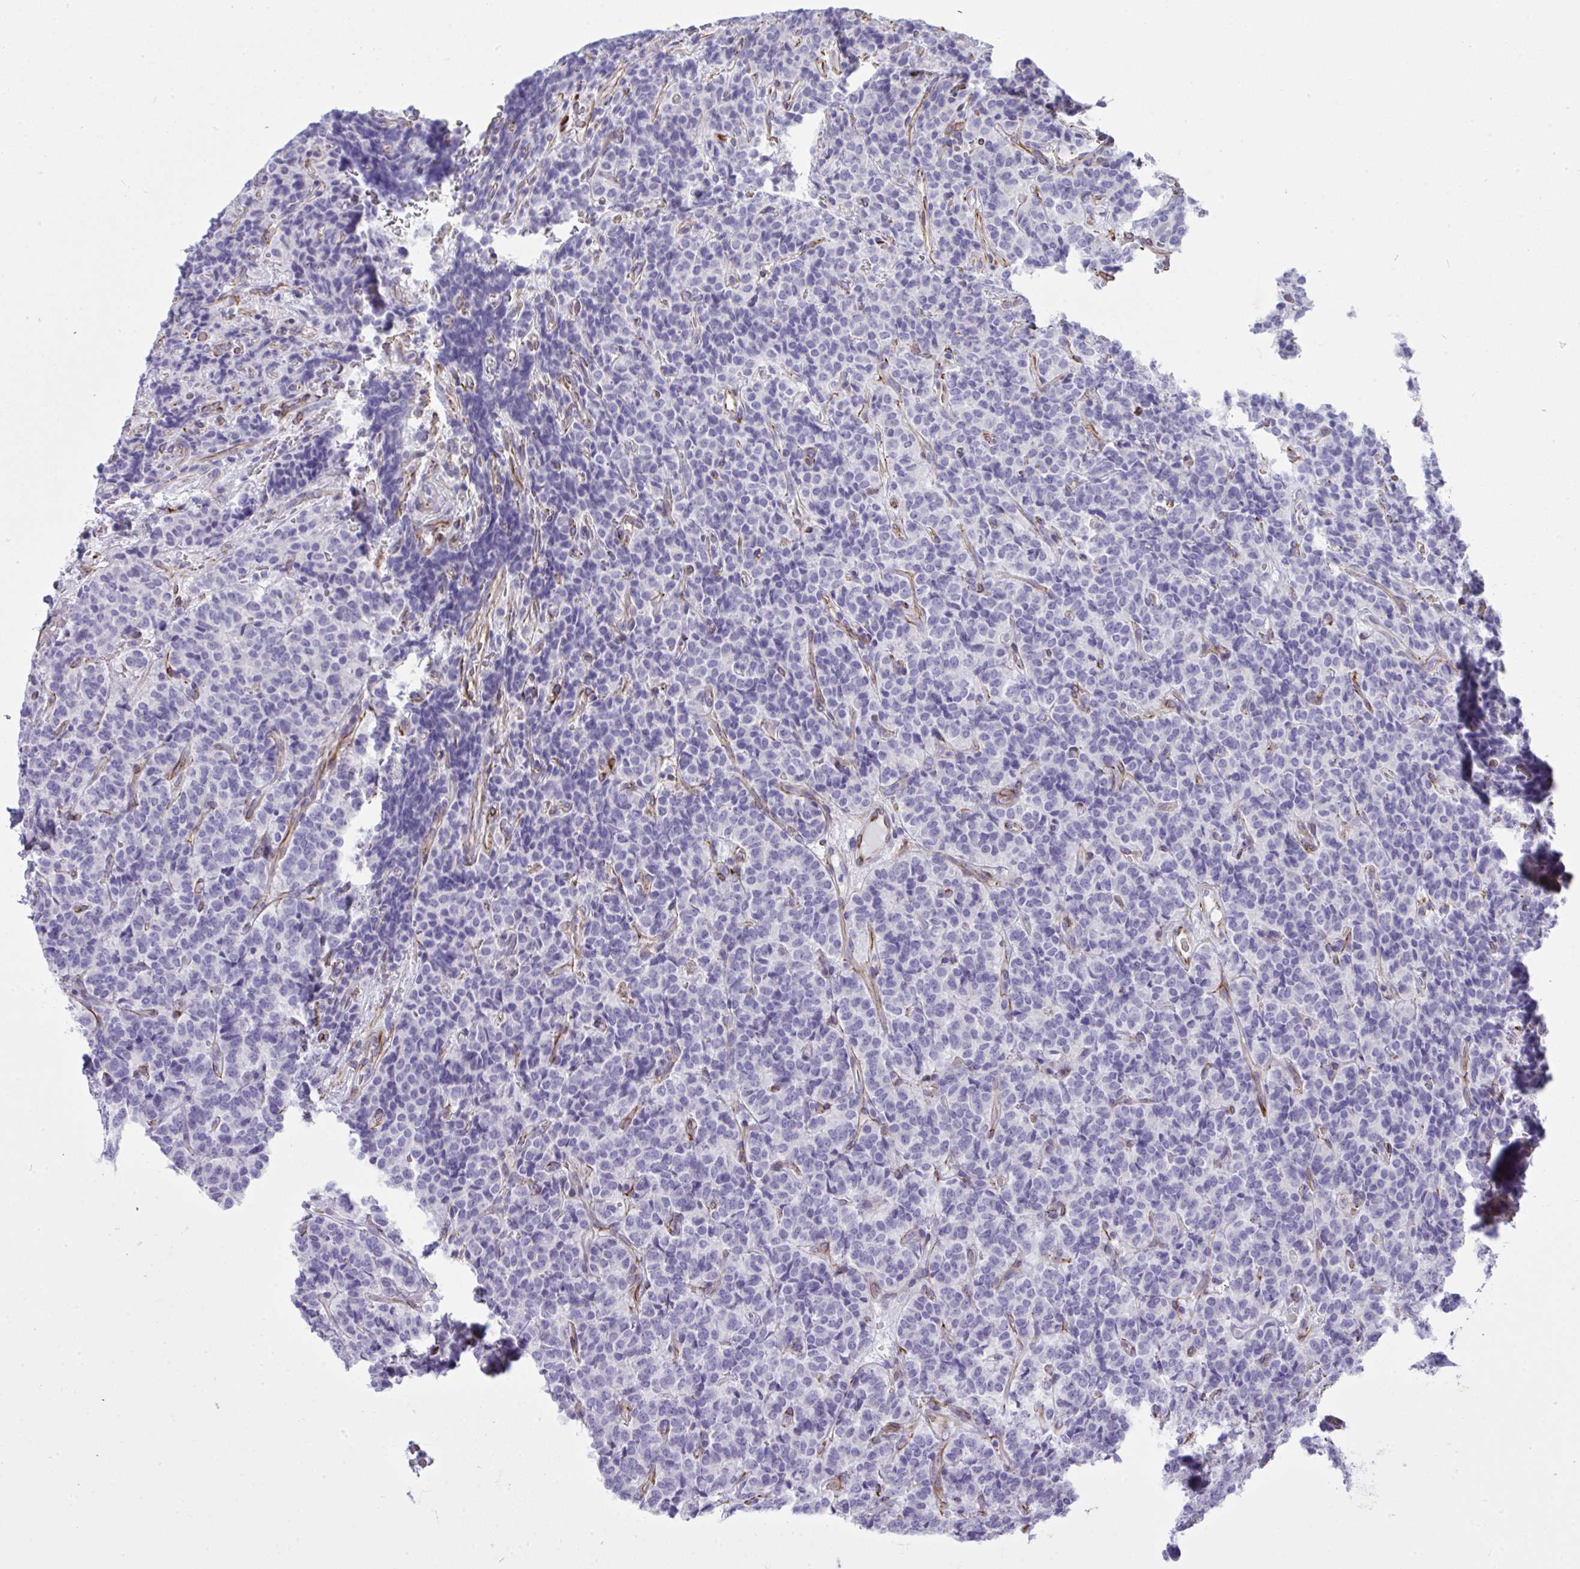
{"staining": {"intensity": "negative", "quantity": "none", "location": "none"}, "tissue": "carcinoid", "cell_type": "Tumor cells", "image_type": "cancer", "snomed": [{"axis": "morphology", "description": "Carcinoid, malignant, NOS"}, {"axis": "topography", "description": "Pancreas"}], "caption": "This is a micrograph of IHC staining of malignant carcinoid, which shows no positivity in tumor cells. Nuclei are stained in blue.", "gene": "SLC35B1", "patient": {"sex": "male", "age": 36}}